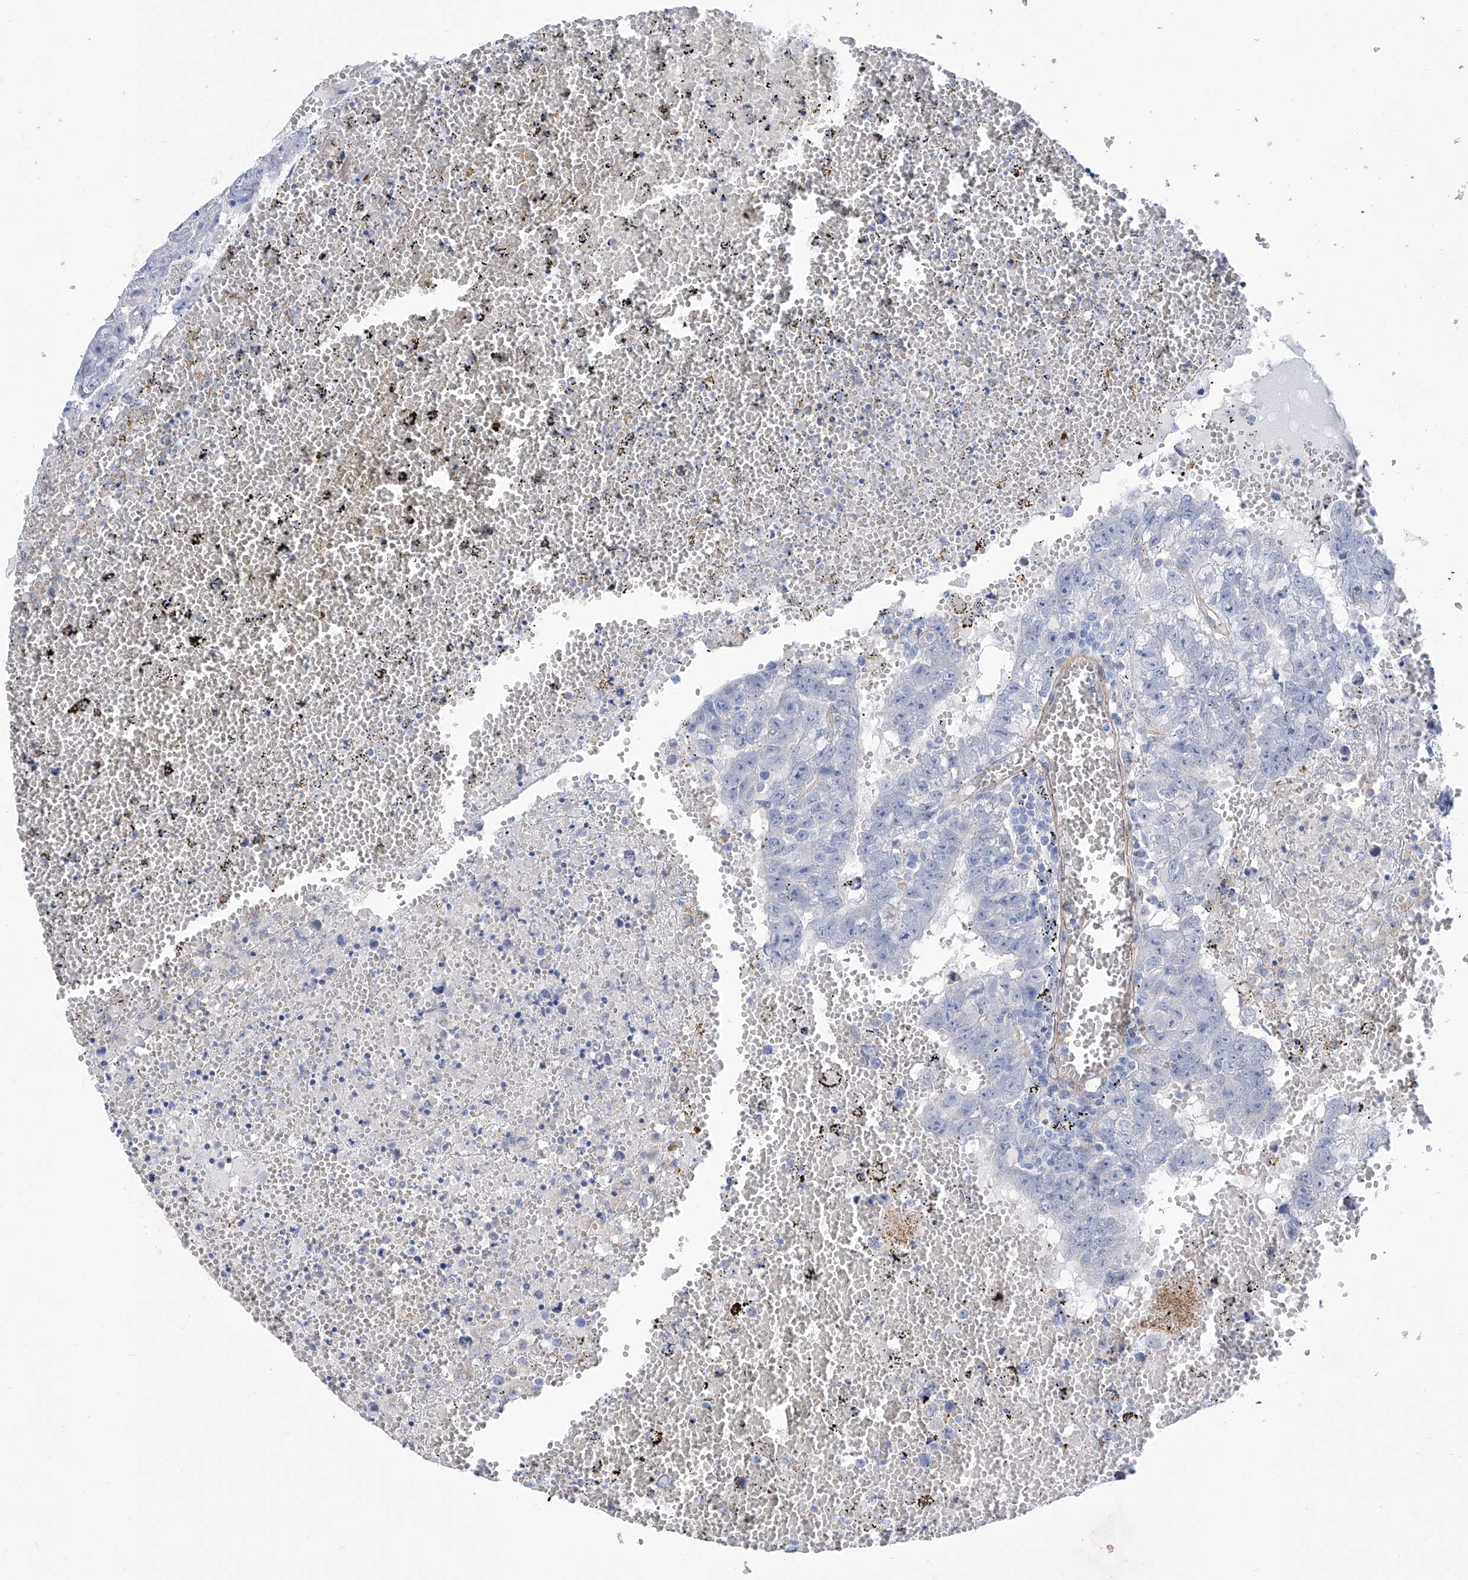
{"staining": {"intensity": "negative", "quantity": "none", "location": "none"}, "tissue": "testis cancer", "cell_type": "Tumor cells", "image_type": "cancer", "snomed": [{"axis": "morphology", "description": "Carcinoma, Embryonal, NOS"}, {"axis": "topography", "description": "Testis"}], "caption": "The histopathology image exhibits no significant expression in tumor cells of embryonal carcinoma (testis).", "gene": "TNN", "patient": {"sex": "male", "age": 25}}